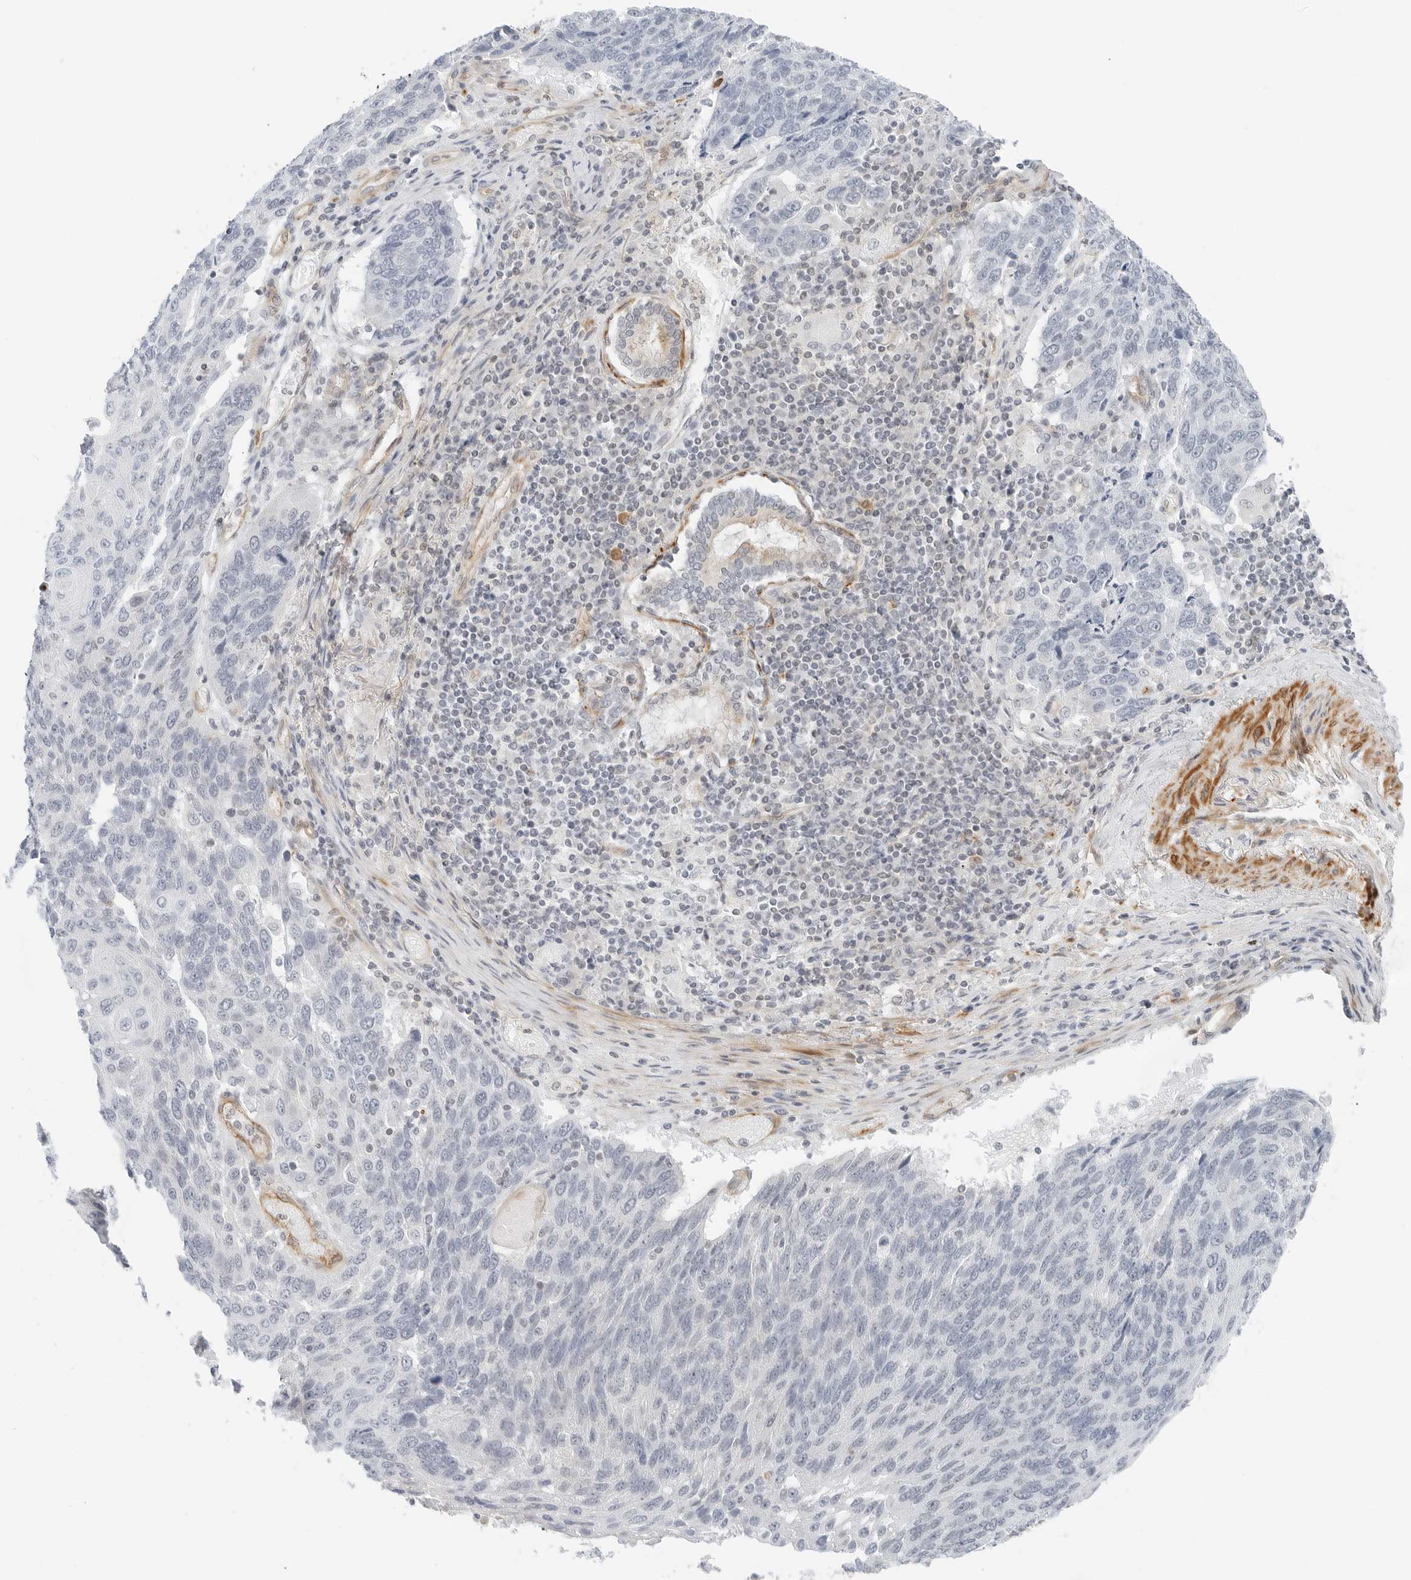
{"staining": {"intensity": "negative", "quantity": "none", "location": "none"}, "tissue": "lung cancer", "cell_type": "Tumor cells", "image_type": "cancer", "snomed": [{"axis": "morphology", "description": "Squamous cell carcinoma, NOS"}, {"axis": "topography", "description": "Lung"}], "caption": "High magnification brightfield microscopy of lung squamous cell carcinoma stained with DAB (brown) and counterstained with hematoxylin (blue): tumor cells show no significant positivity.", "gene": "IQCC", "patient": {"sex": "male", "age": 66}}